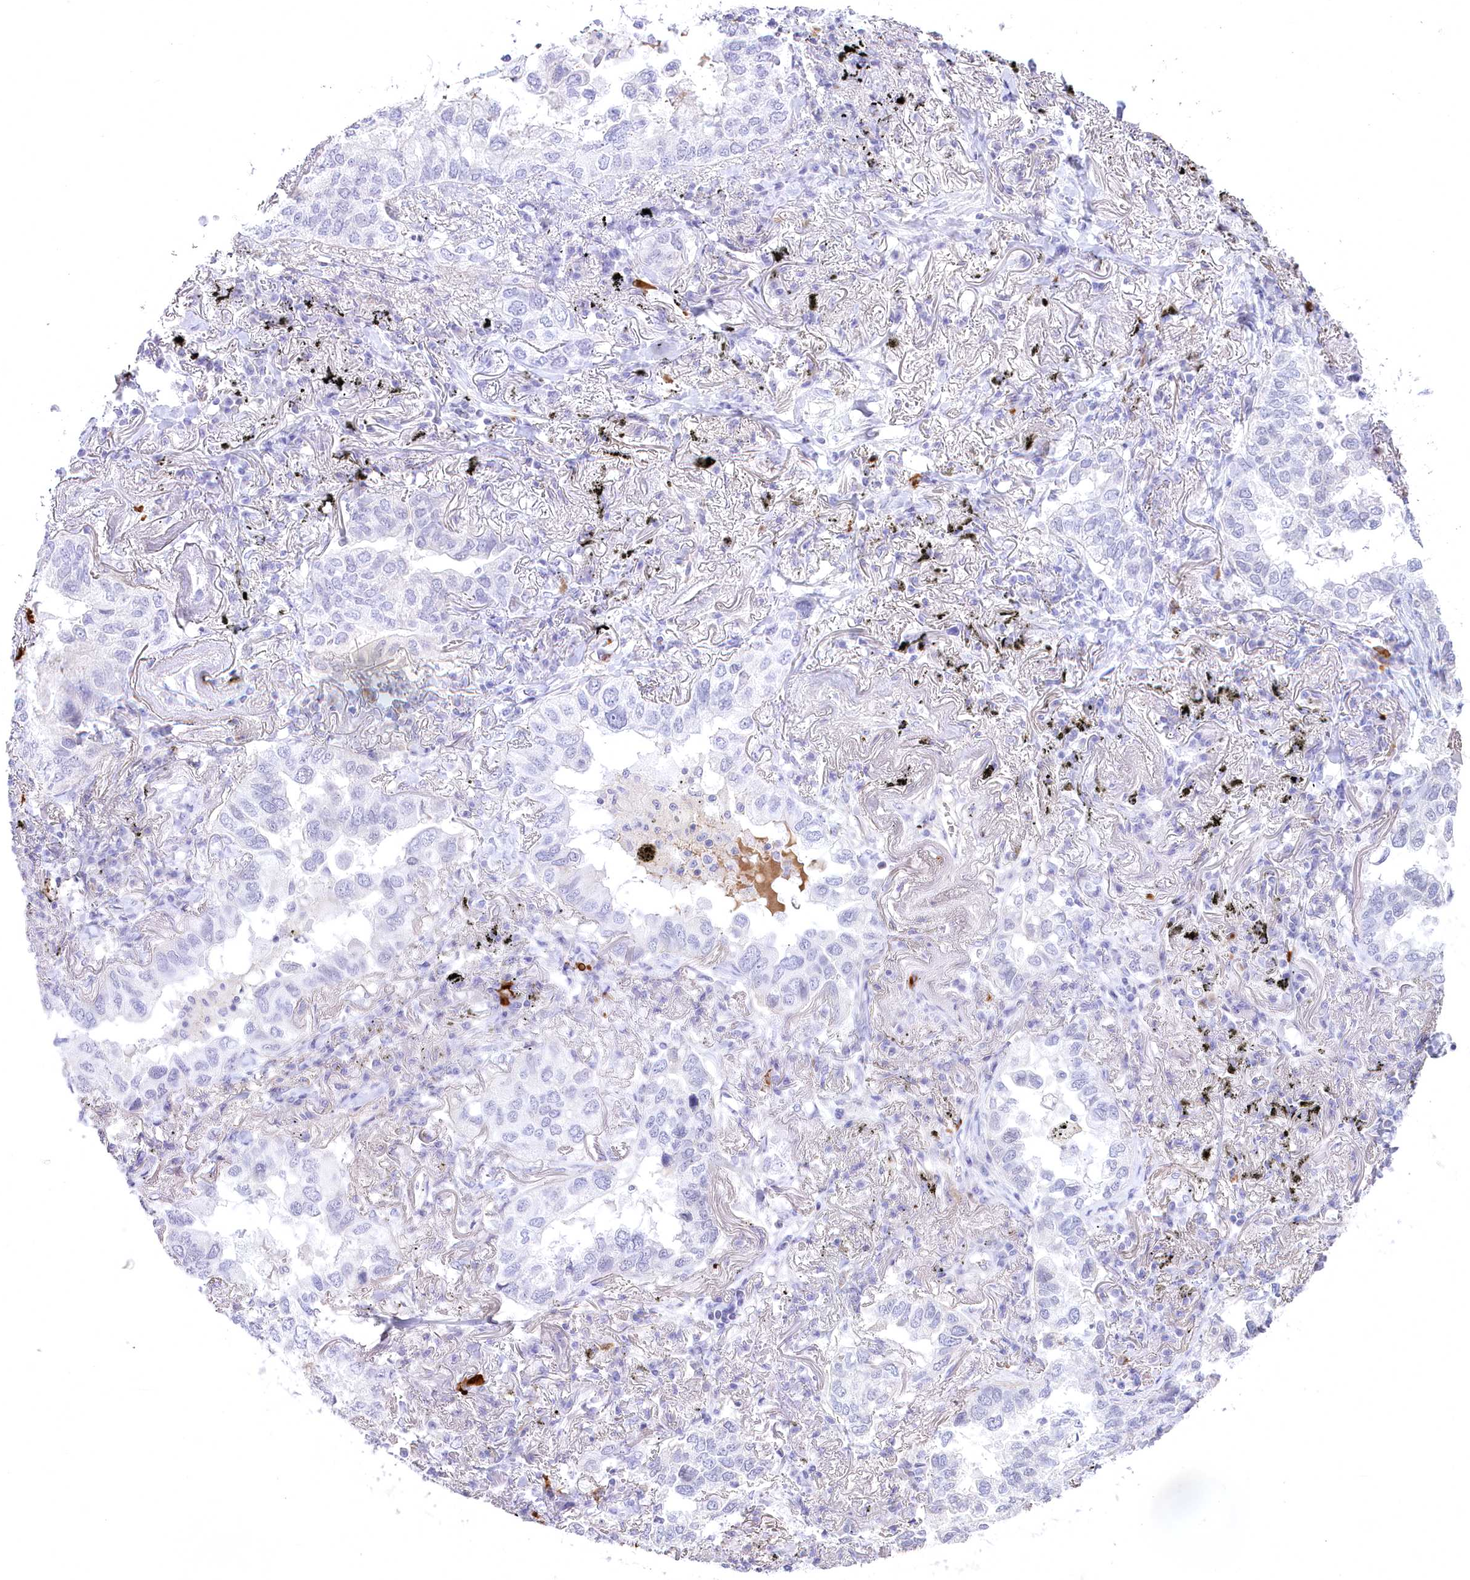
{"staining": {"intensity": "negative", "quantity": "none", "location": "none"}, "tissue": "lung cancer", "cell_type": "Tumor cells", "image_type": "cancer", "snomed": [{"axis": "morphology", "description": "Adenocarcinoma, NOS"}, {"axis": "topography", "description": "Lung"}], "caption": "Immunohistochemistry photomicrograph of neoplastic tissue: adenocarcinoma (lung) stained with DAB exhibits no significant protein staining in tumor cells.", "gene": "MYOZ1", "patient": {"sex": "male", "age": 65}}